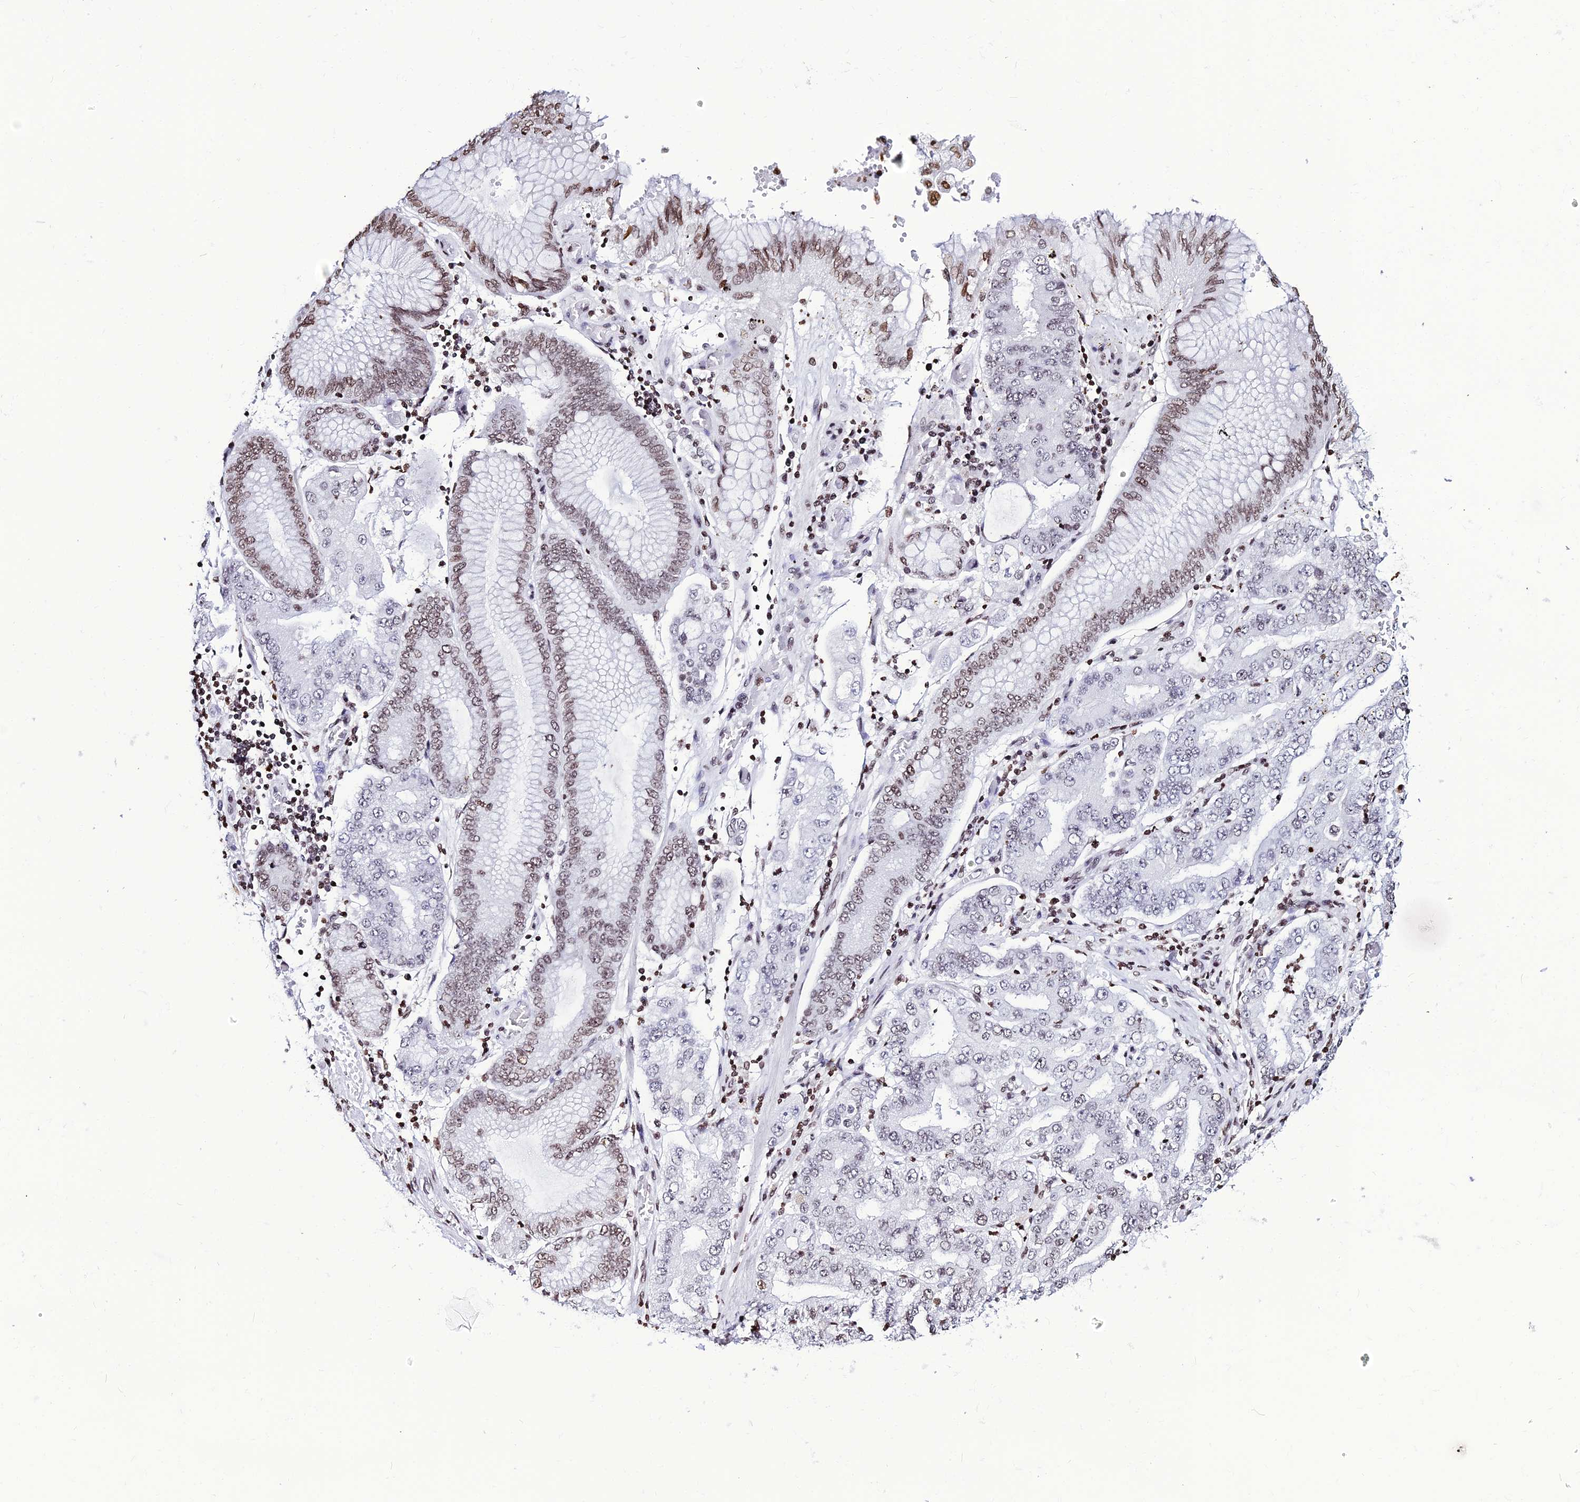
{"staining": {"intensity": "moderate", "quantity": "25%-75%", "location": "nuclear"}, "tissue": "stomach cancer", "cell_type": "Tumor cells", "image_type": "cancer", "snomed": [{"axis": "morphology", "description": "Adenocarcinoma, NOS"}, {"axis": "topography", "description": "Stomach"}], "caption": "A medium amount of moderate nuclear staining is appreciated in about 25%-75% of tumor cells in stomach cancer (adenocarcinoma) tissue.", "gene": "MACROH2A2", "patient": {"sex": "male", "age": 76}}